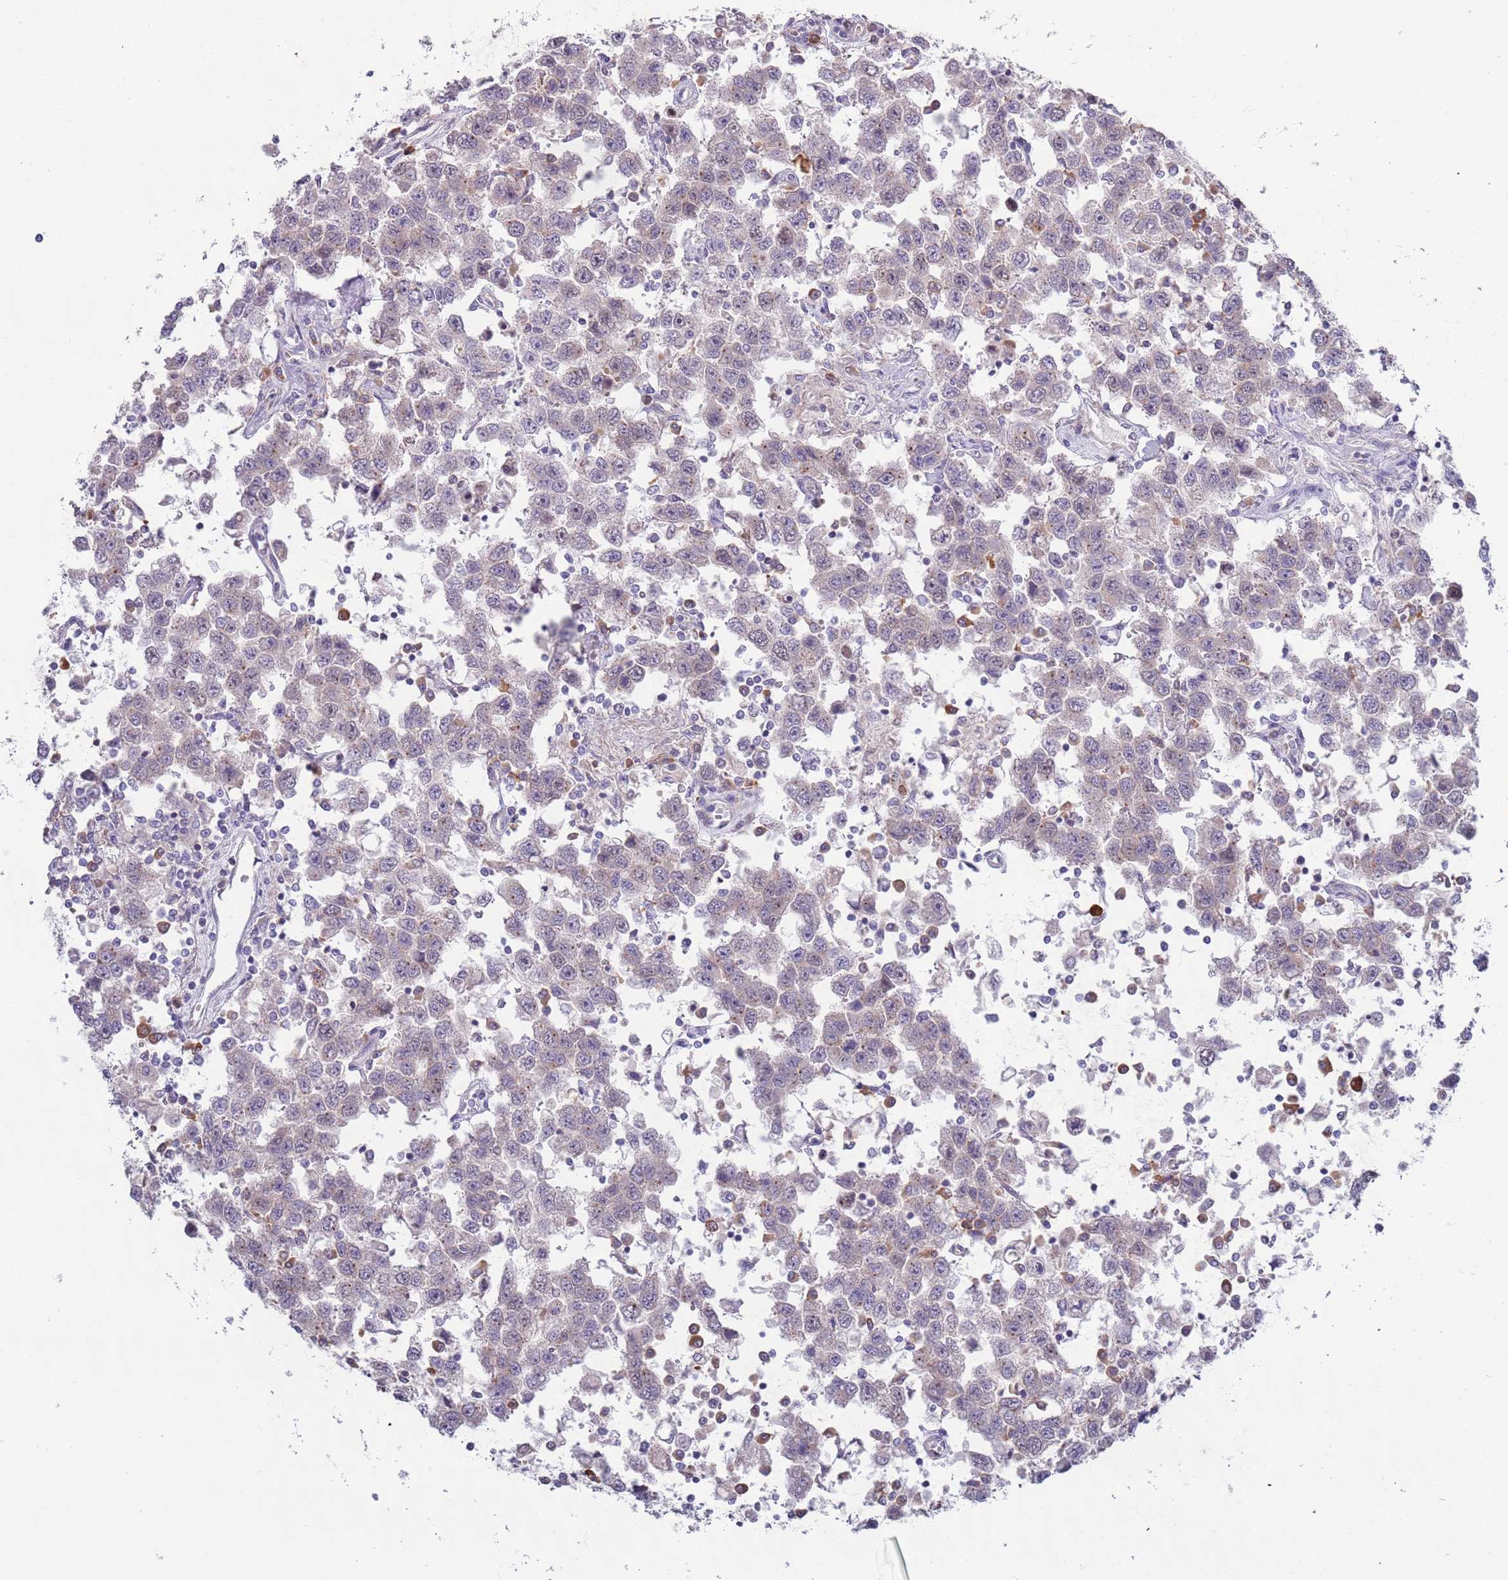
{"staining": {"intensity": "negative", "quantity": "none", "location": "none"}, "tissue": "testis cancer", "cell_type": "Tumor cells", "image_type": "cancer", "snomed": [{"axis": "morphology", "description": "Seminoma, NOS"}, {"axis": "topography", "description": "Testis"}], "caption": "High magnification brightfield microscopy of seminoma (testis) stained with DAB (3,3'-diaminobenzidine) (brown) and counterstained with hematoxylin (blue): tumor cells show no significant positivity.", "gene": "LTB", "patient": {"sex": "male", "age": 41}}